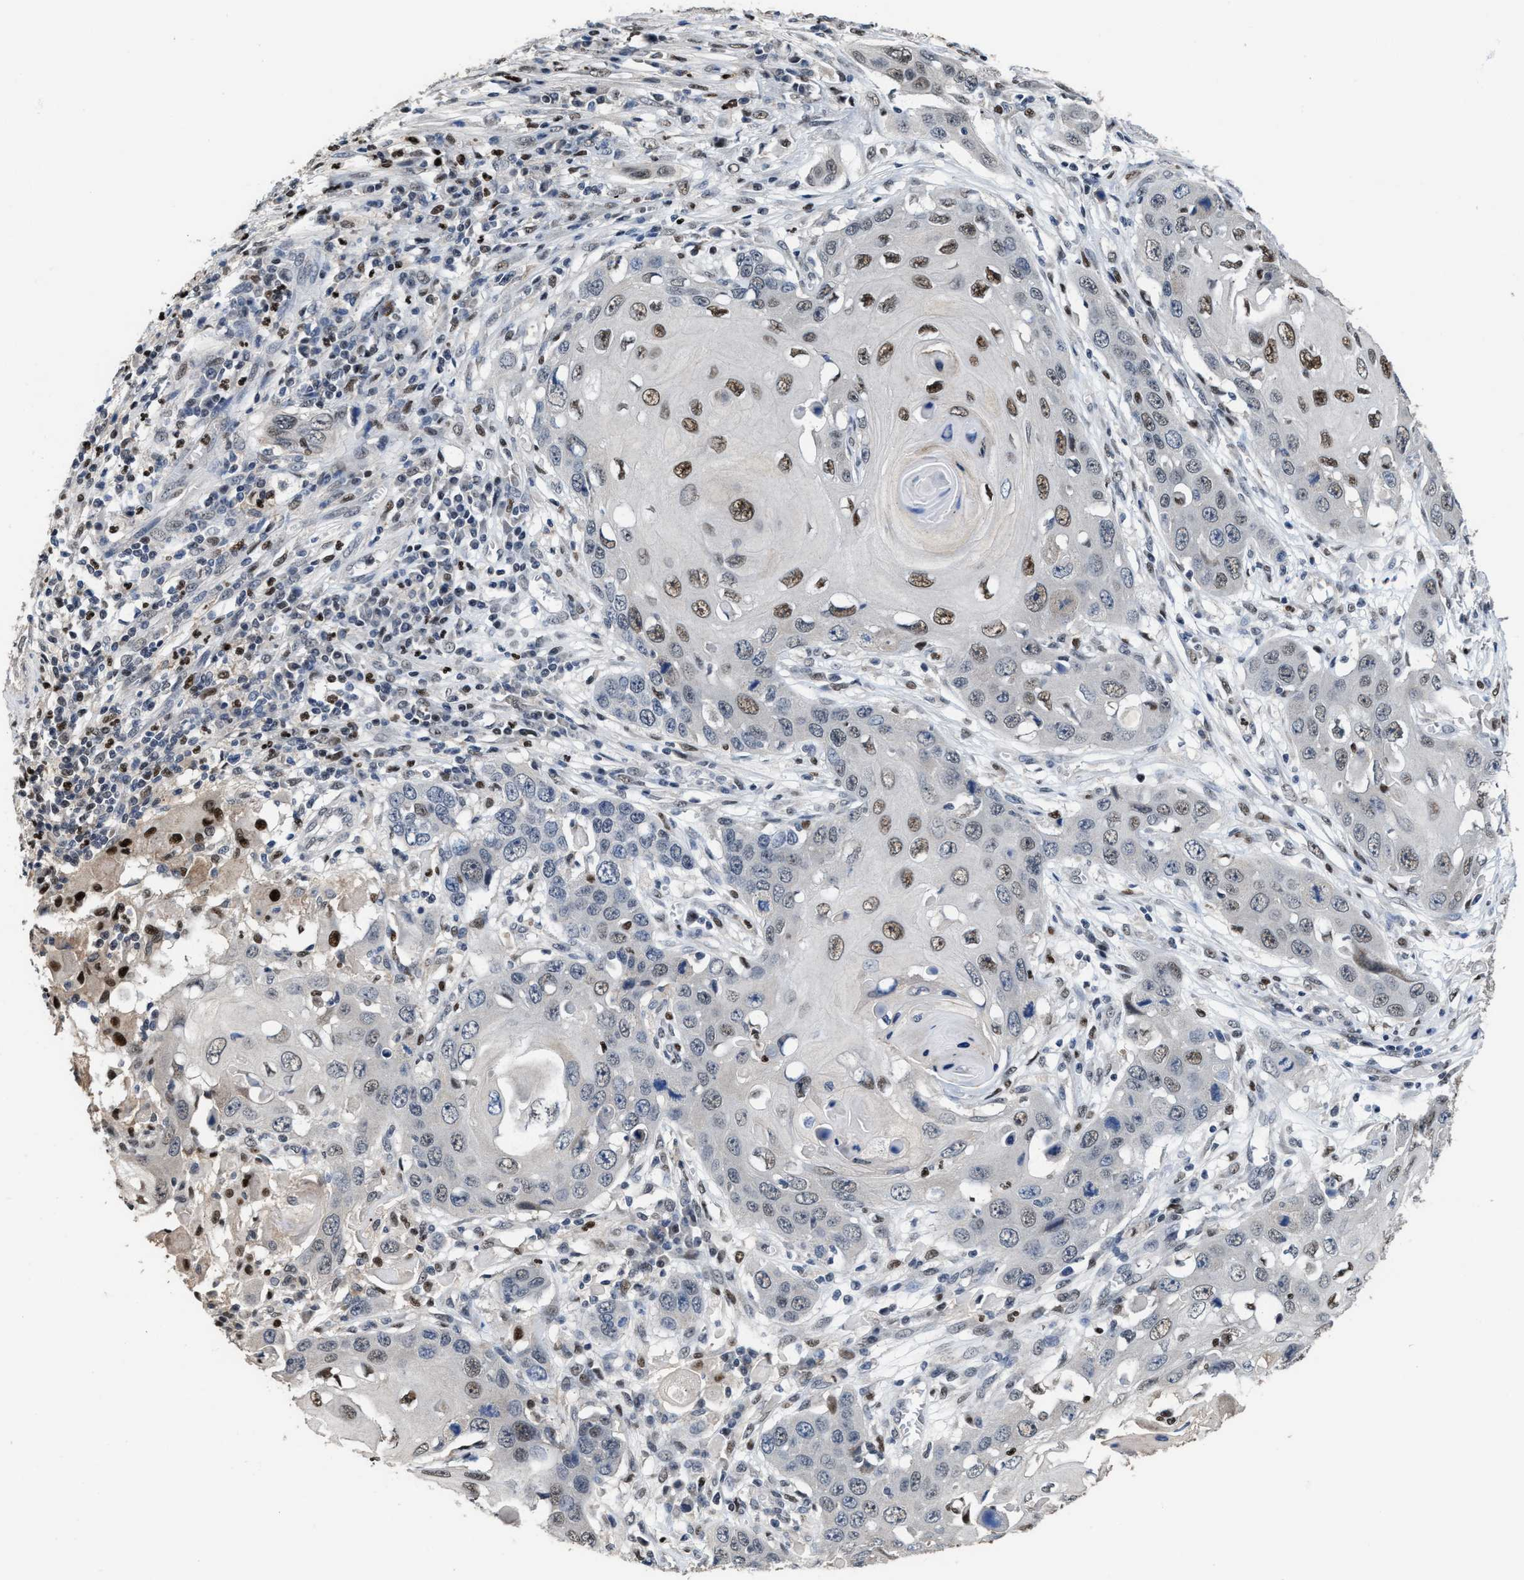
{"staining": {"intensity": "moderate", "quantity": "25%-75%", "location": "nuclear"}, "tissue": "skin cancer", "cell_type": "Tumor cells", "image_type": "cancer", "snomed": [{"axis": "morphology", "description": "Squamous cell carcinoma, NOS"}, {"axis": "topography", "description": "Skin"}], "caption": "This is an image of IHC staining of skin cancer (squamous cell carcinoma), which shows moderate expression in the nuclear of tumor cells.", "gene": "ZNF20", "patient": {"sex": "male", "age": 55}}